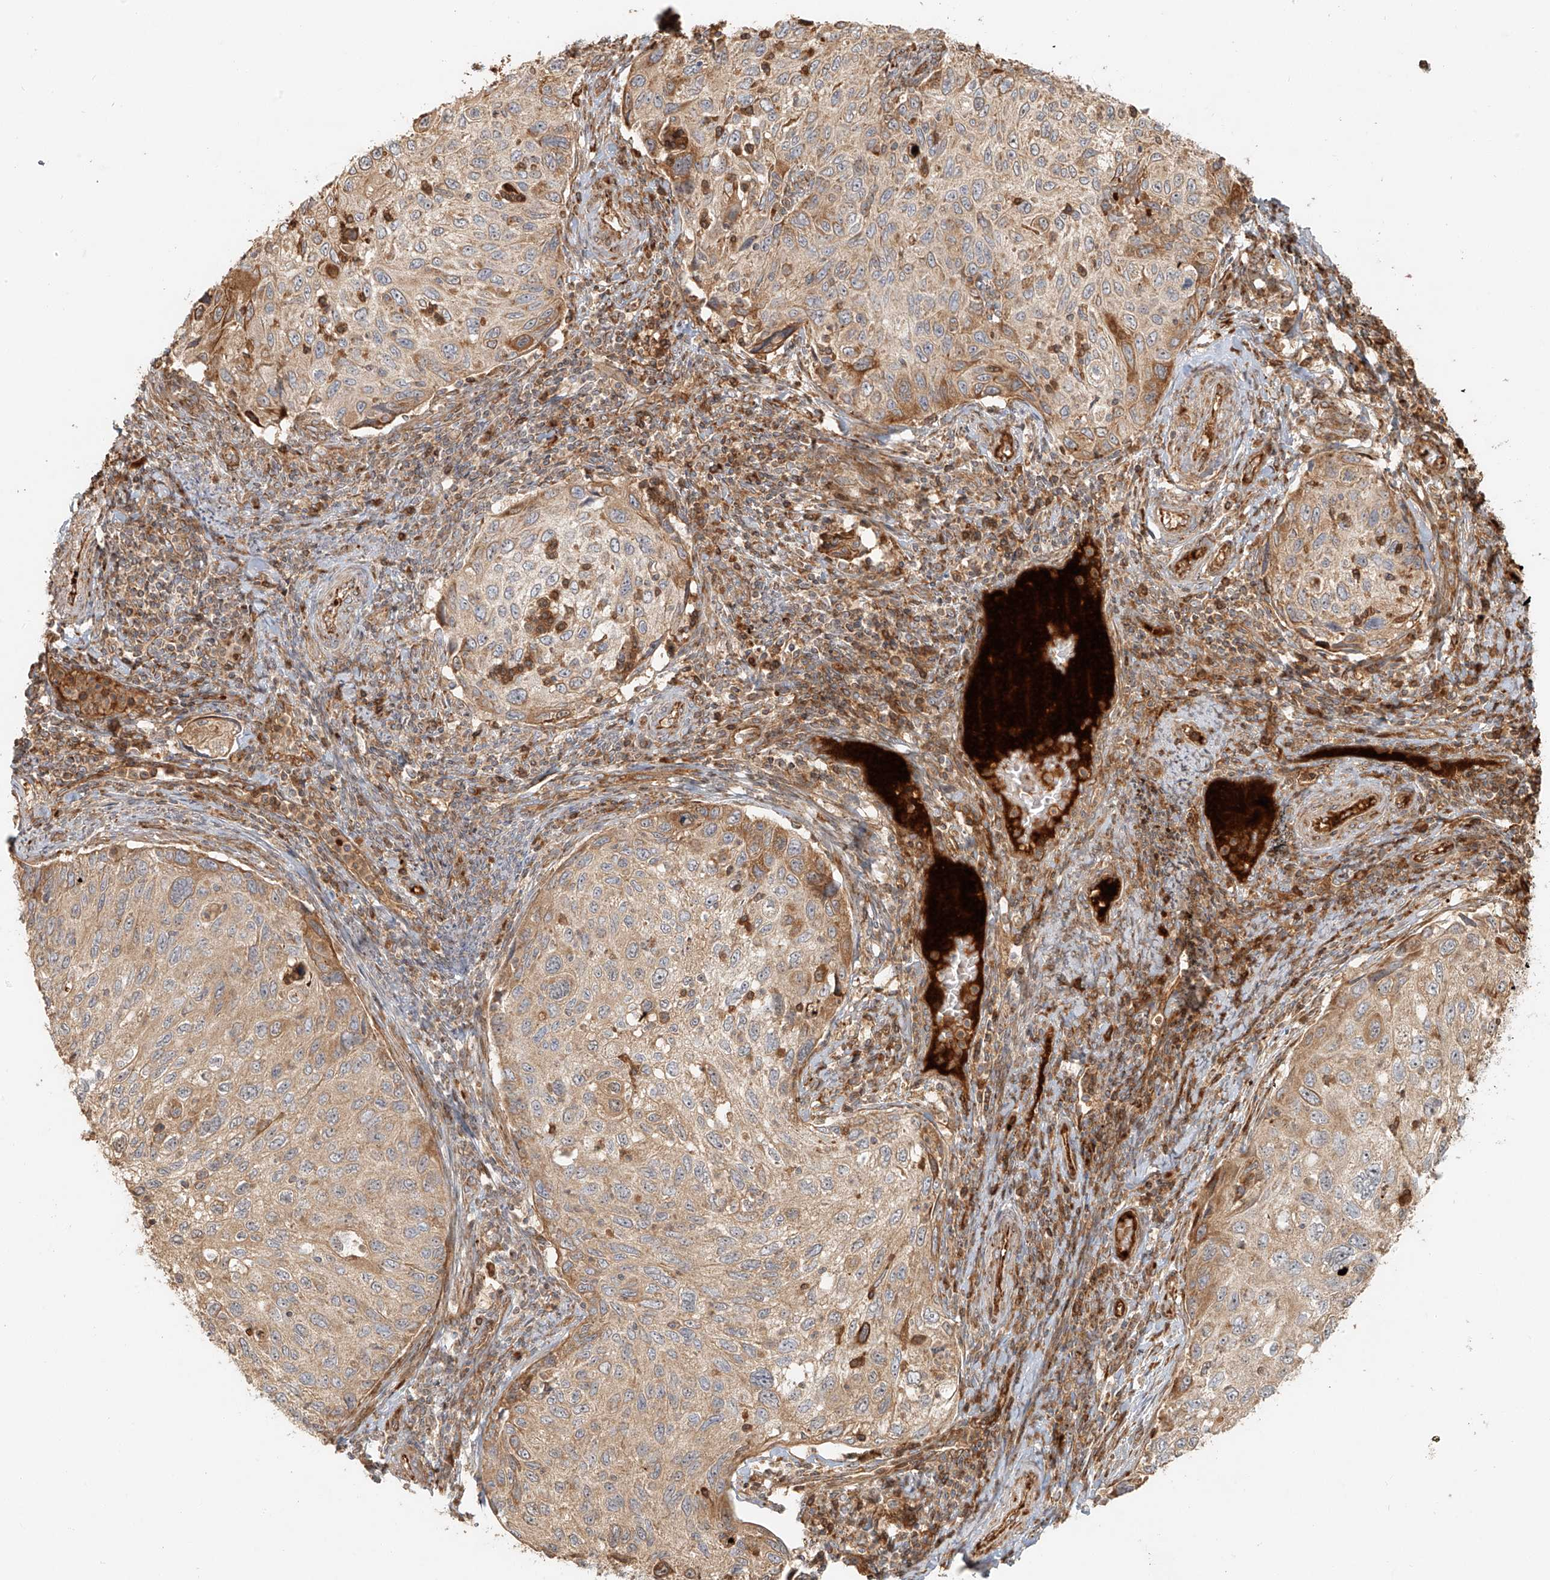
{"staining": {"intensity": "moderate", "quantity": ">75%", "location": "cytoplasmic/membranous"}, "tissue": "cervical cancer", "cell_type": "Tumor cells", "image_type": "cancer", "snomed": [{"axis": "morphology", "description": "Squamous cell carcinoma, NOS"}, {"axis": "topography", "description": "Cervix"}], "caption": "Immunohistochemistry (IHC) (DAB (3,3'-diaminobenzidine)) staining of human squamous cell carcinoma (cervical) shows moderate cytoplasmic/membranous protein staining in approximately >75% of tumor cells. Ihc stains the protein of interest in brown and the nuclei are stained blue.", "gene": "MIPEP", "patient": {"sex": "female", "age": 70}}